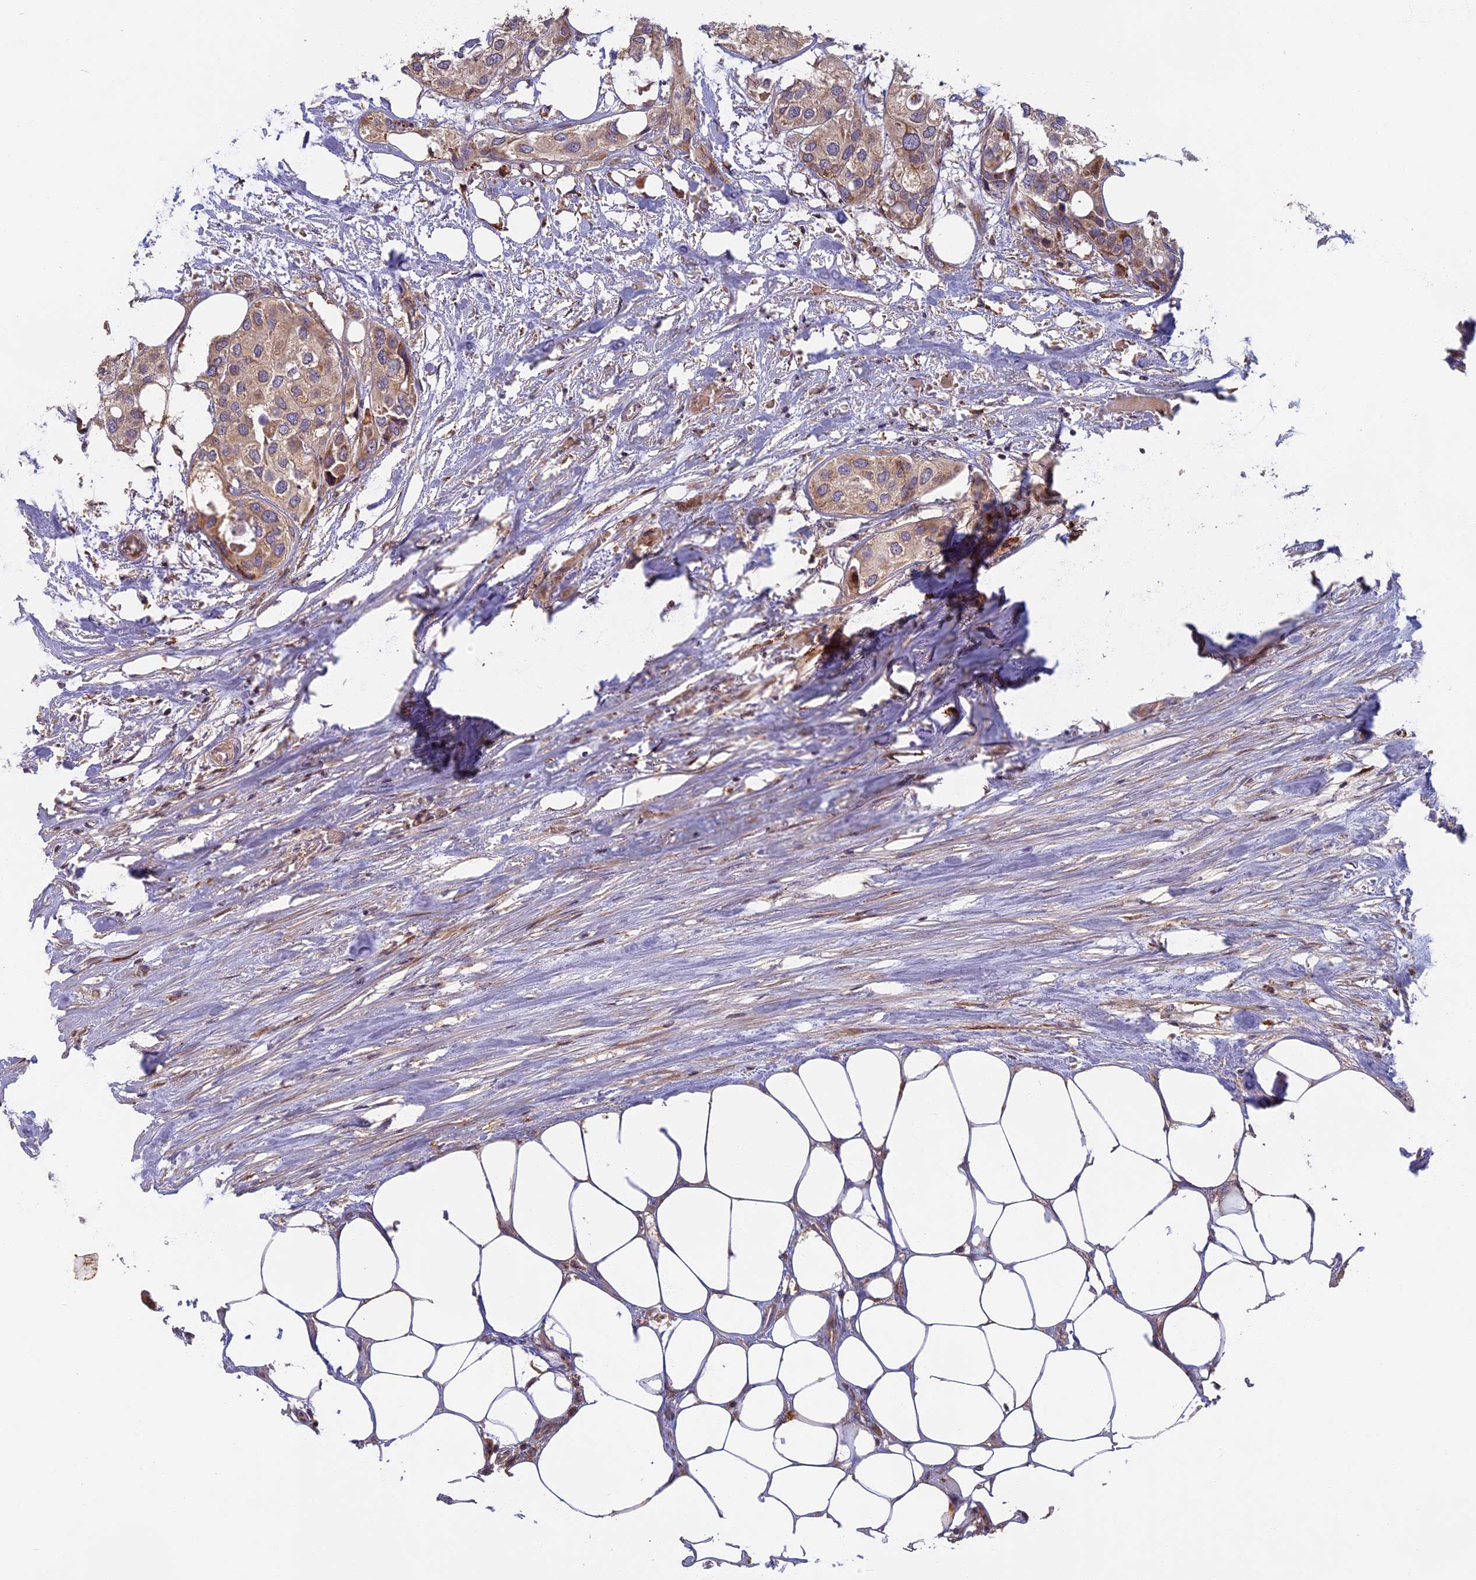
{"staining": {"intensity": "moderate", "quantity": ">75%", "location": "cytoplasmic/membranous"}, "tissue": "urothelial cancer", "cell_type": "Tumor cells", "image_type": "cancer", "snomed": [{"axis": "morphology", "description": "Urothelial carcinoma, High grade"}, {"axis": "topography", "description": "Urinary bladder"}], "caption": "Immunohistochemical staining of human urothelial cancer exhibits medium levels of moderate cytoplasmic/membranous expression in about >75% of tumor cells.", "gene": "EDAR", "patient": {"sex": "male", "age": 64}}